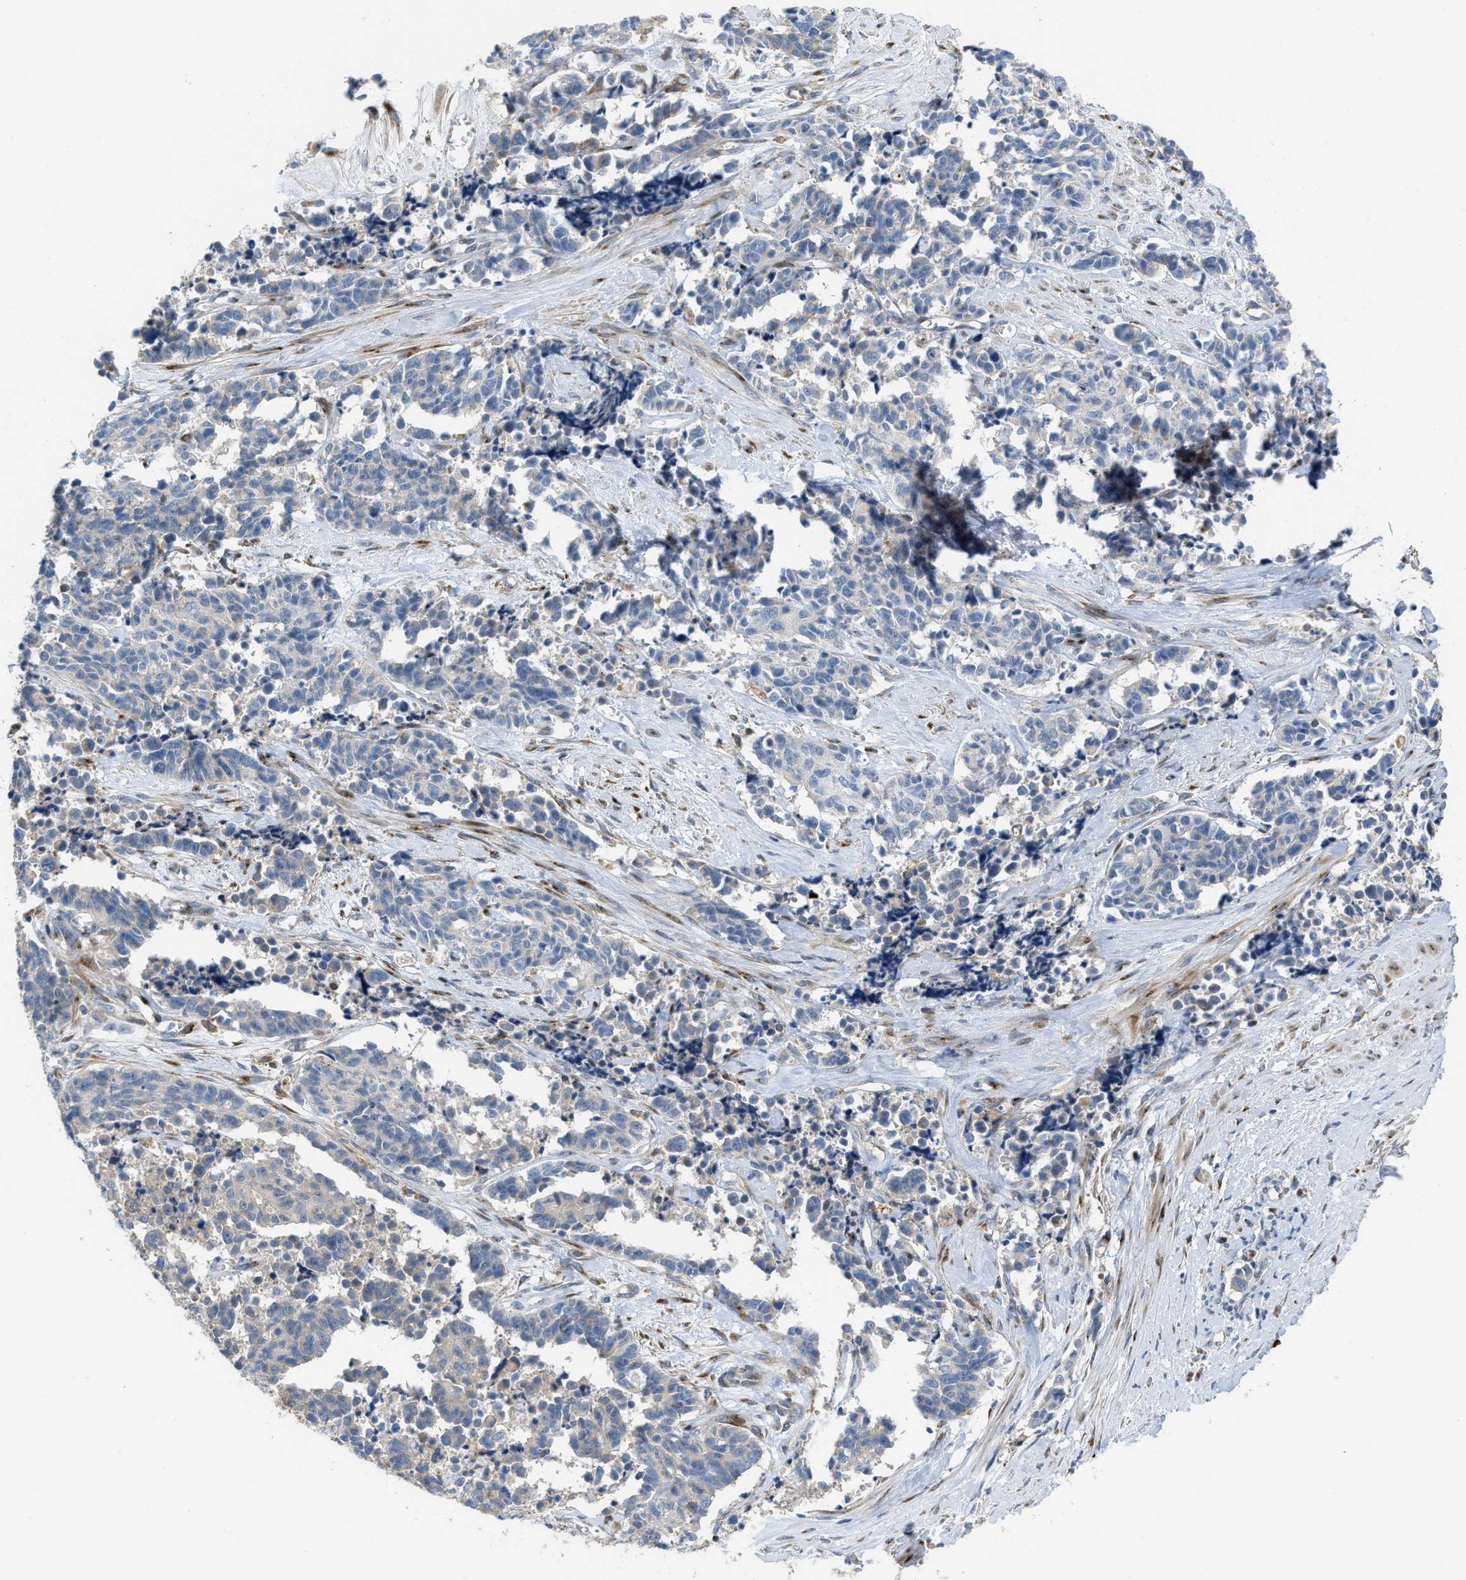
{"staining": {"intensity": "negative", "quantity": "none", "location": "none"}, "tissue": "cervical cancer", "cell_type": "Tumor cells", "image_type": "cancer", "snomed": [{"axis": "morphology", "description": "Squamous cell carcinoma, NOS"}, {"axis": "topography", "description": "Cervix"}], "caption": "DAB immunohistochemical staining of human squamous cell carcinoma (cervical) displays no significant expression in tumor cells. The staining is performed using DAB (3,3'-diaminobenzidine) brown chromogen with nuclei counter-stained in using hematoxylin.", "gene": "DIPK1A", "patient": {"sex": "female", "age": 35}}